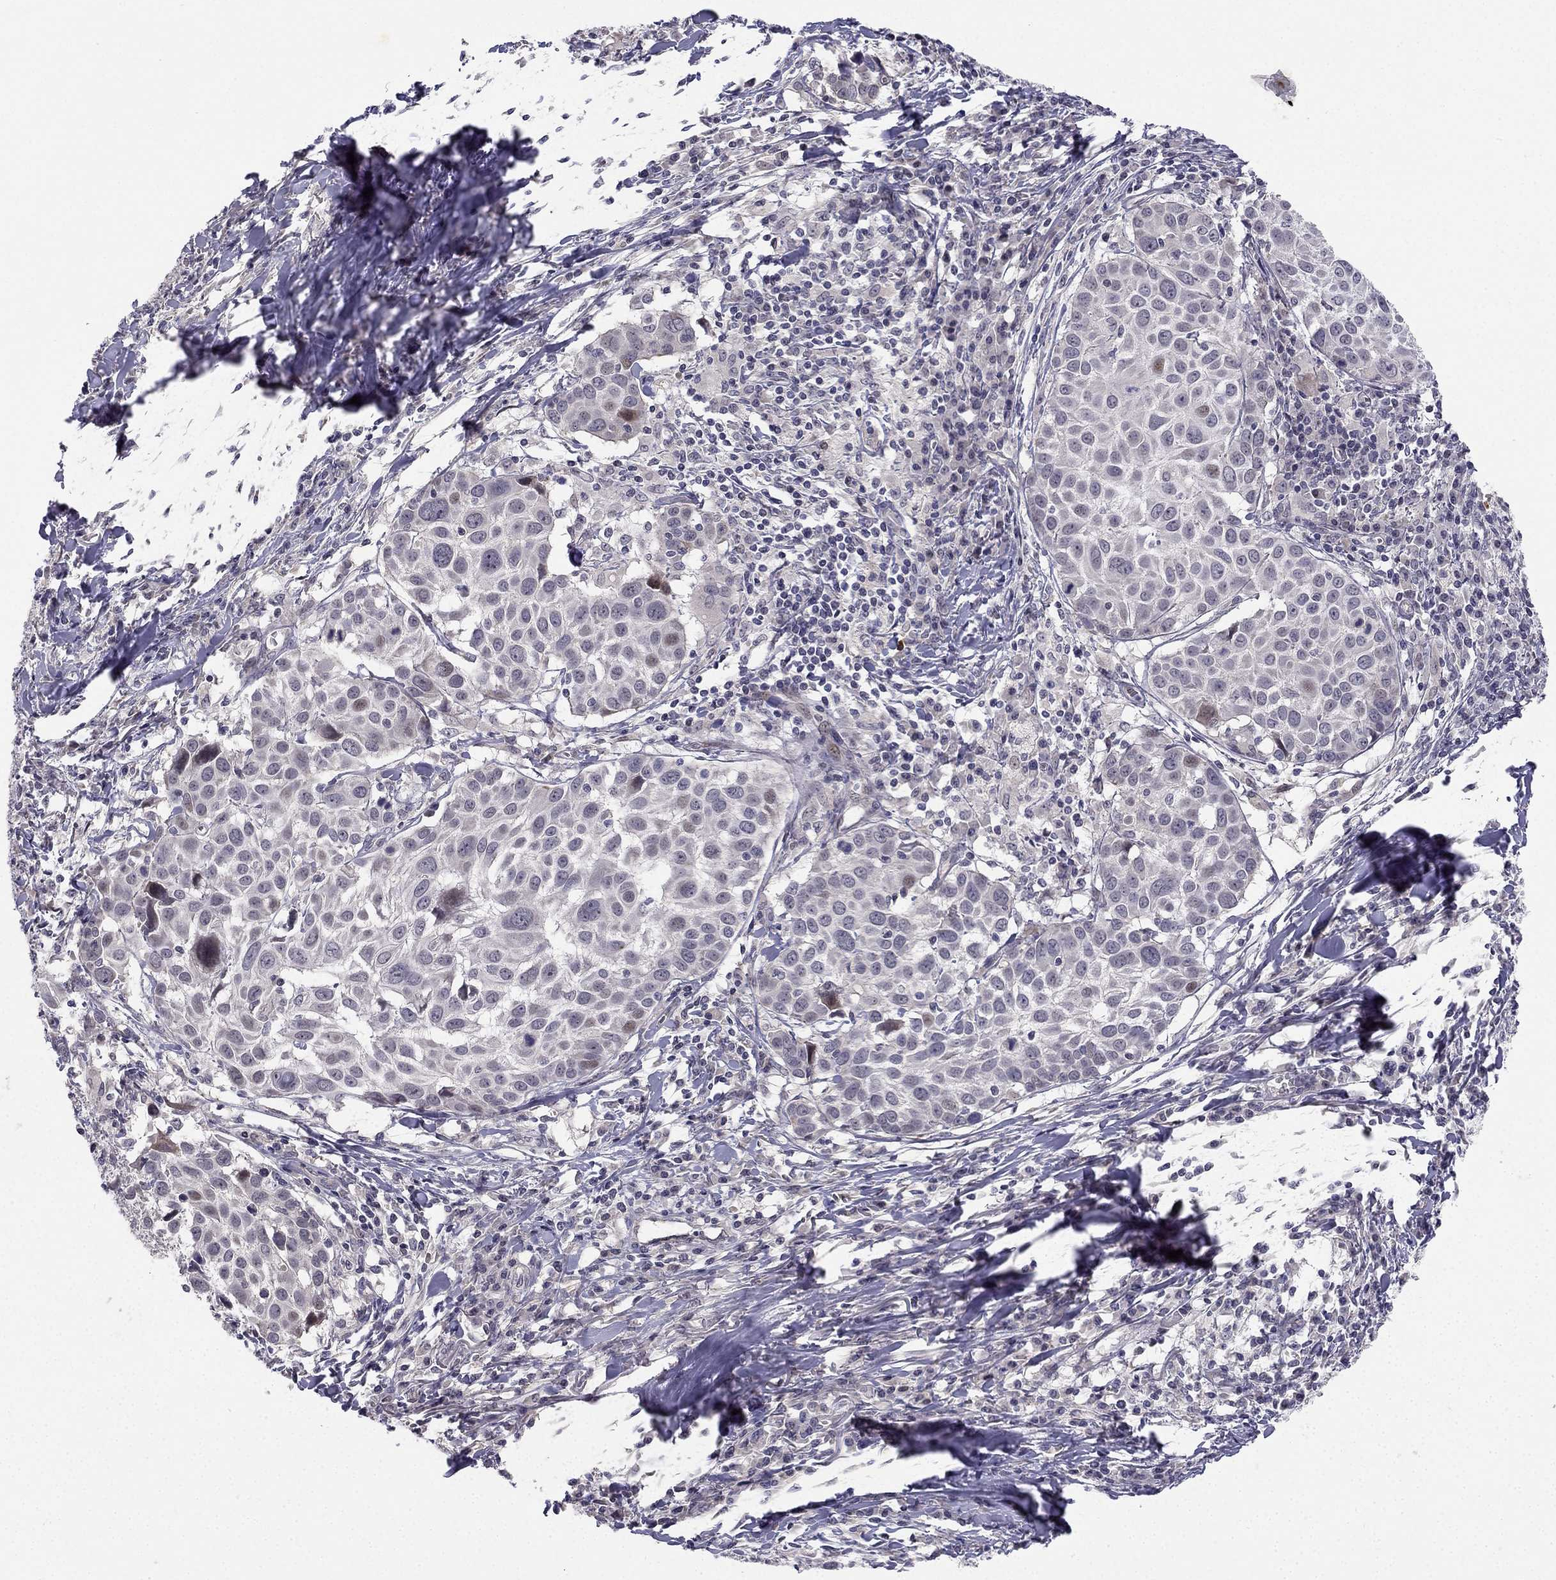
{"staining": {"intensity": "negative", "quantity": "none", "location": "none"}, "tissue": "lung cancer", "cell_type": "Tumor cells", "image_type": "cancer", "snomed": [{"axis": "morphology", "description": "Squamous cell carcinoma, NOS"}, {"axis": "topography", "description": "Lung"}], "caption": "A high-resolution photomicrograph shows immunohistochemistry (IHC) staining of squamous cell carcinoma (lung), which shows no significant staining in tumor cells.", "gene": "CHST8", "patient": {"sex": "male", "age": 57}}